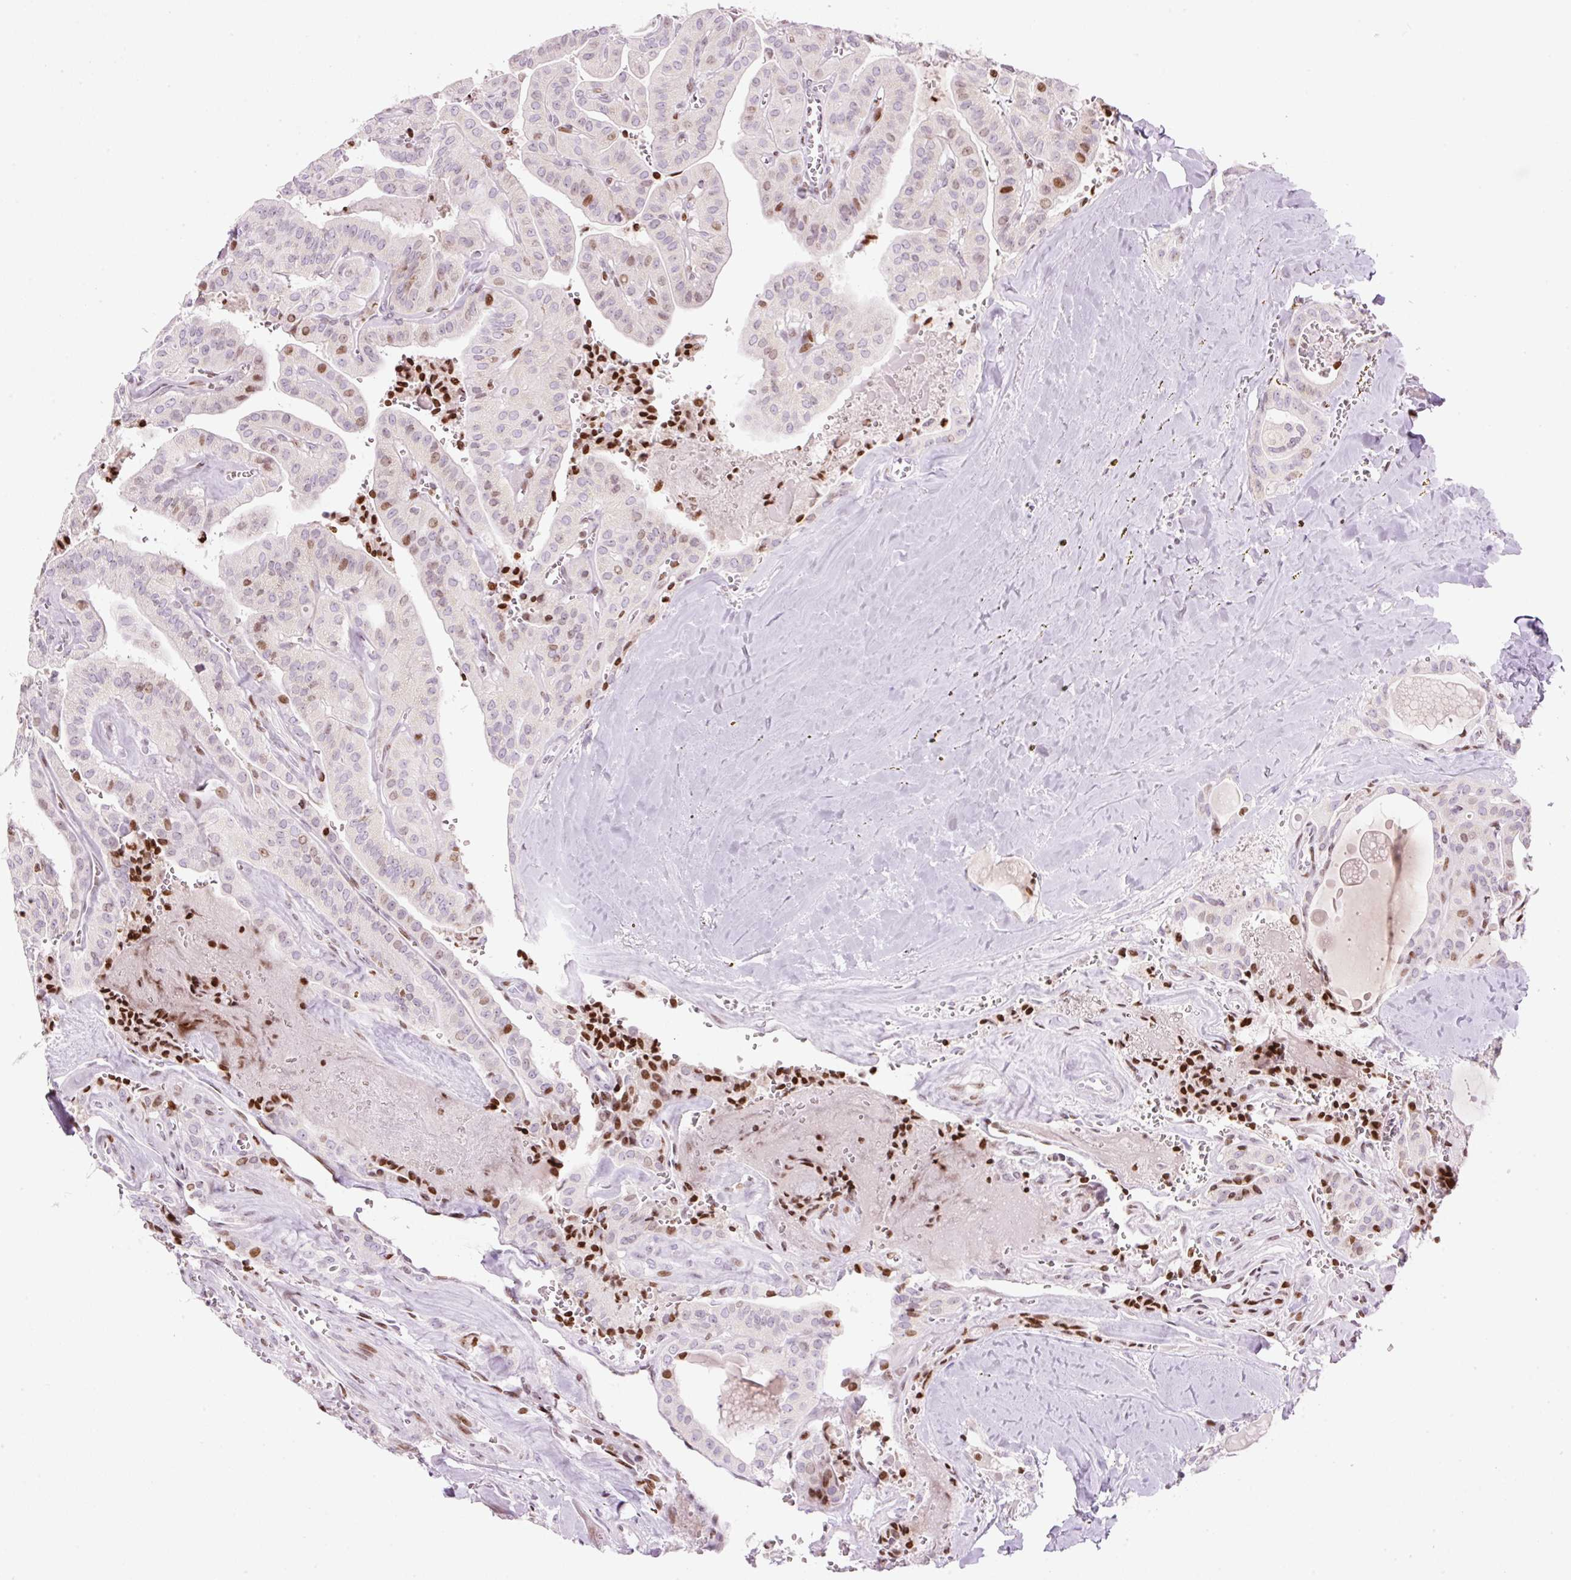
{"staining": {"intensity": "moderate", "quantity": "25%-75%", "location": "nuclear"}, "tissue": "thyroid cancer", "cell_type": "Tumor cells", "image_type": "cancer", "snomed": [{"axis": "morphology", "description": "Papillary adenocarcinoma, NOS"}, {"axis": "topography", "description": "Thyroid gland"}], "caption": "Immunohistochemistry of human thyroid papillary adenocarcinoma displays medium levels of moderate nuclear staining in about 25%-75% of tumor cells.", "gene": "TMEM177", "patient": {"sex": "male", "age": 52}}